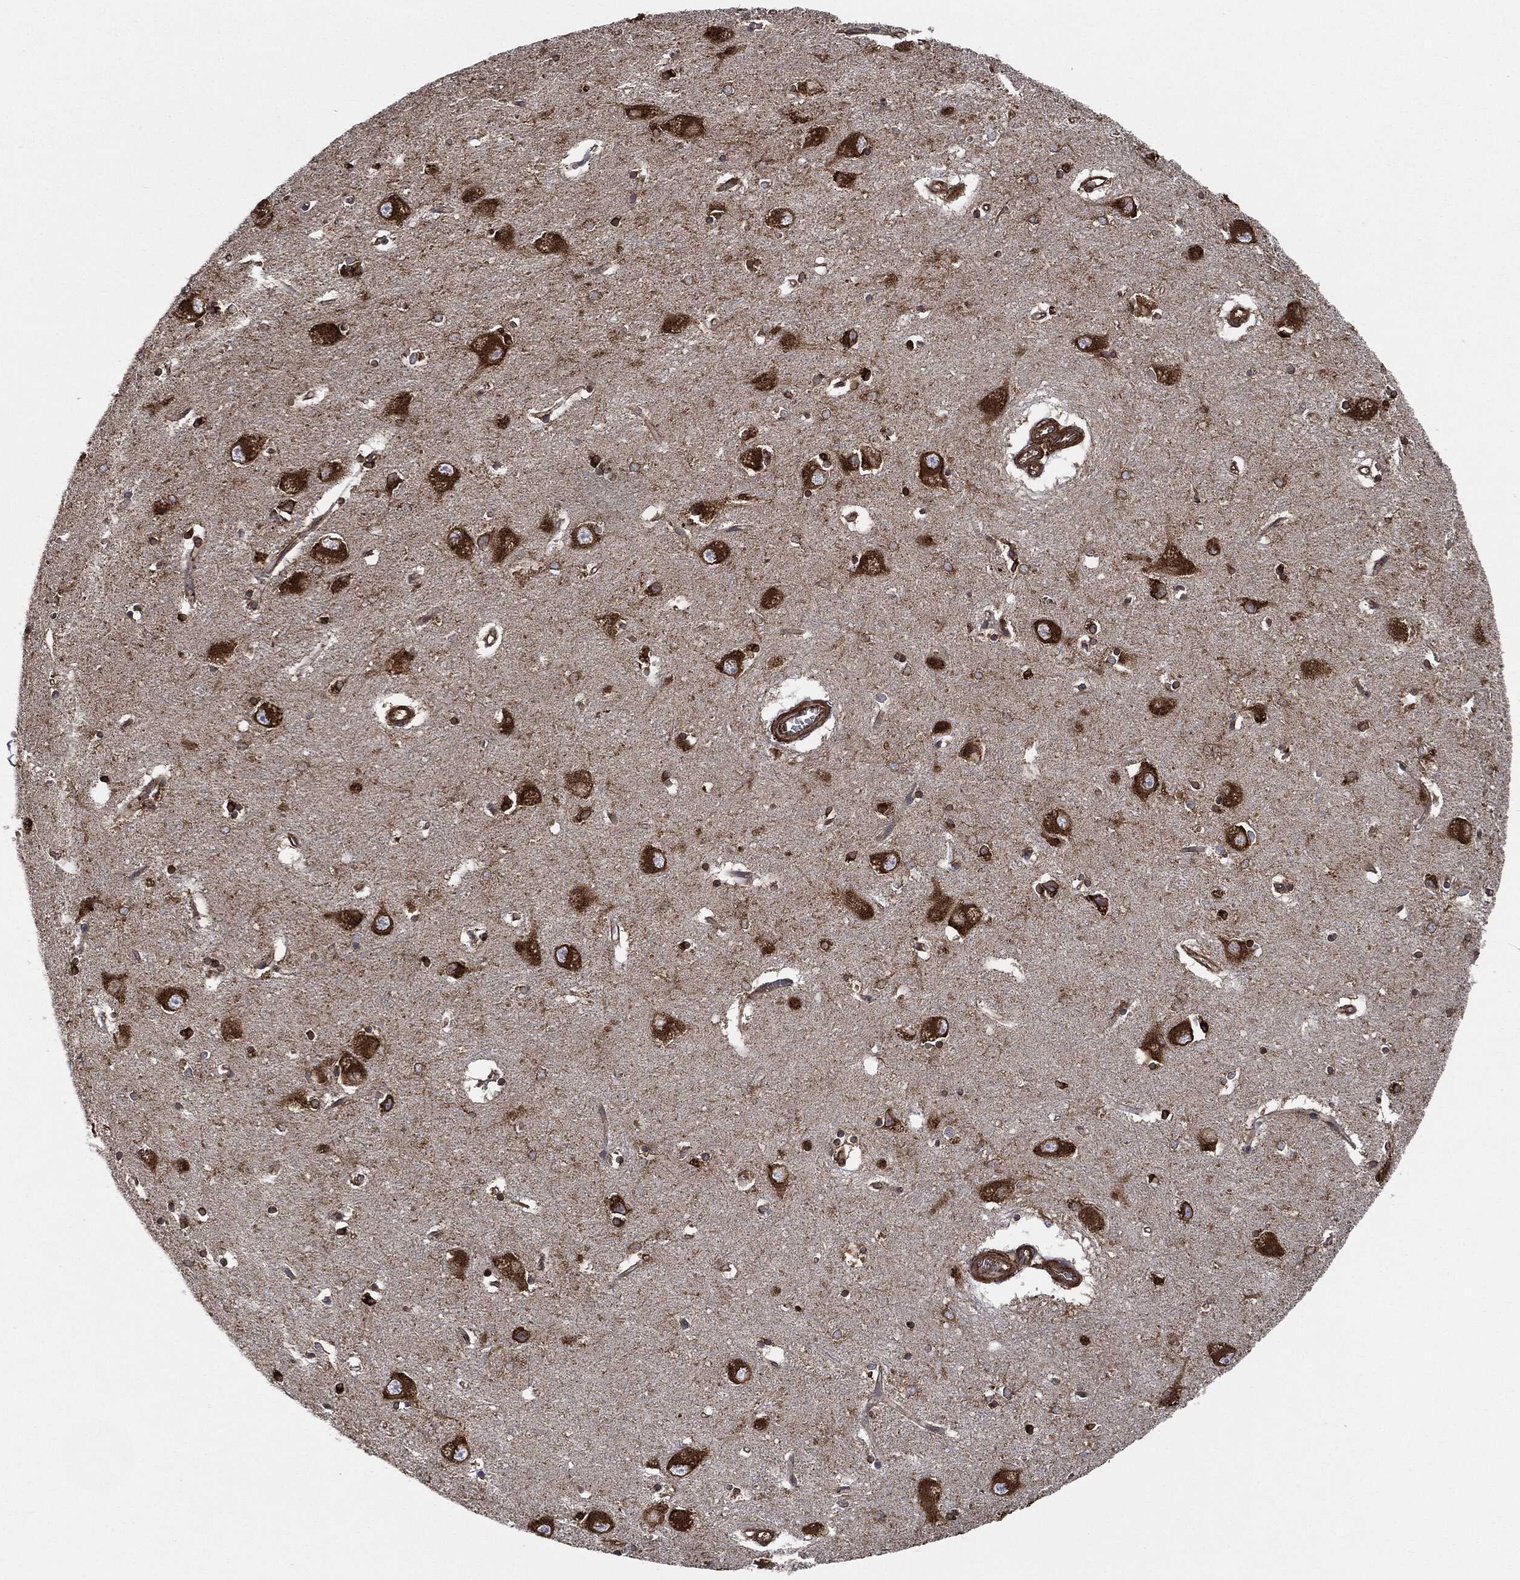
{"staining": {"intensity": "strong", "quantity": ">75%", "location": "cytoplasmic/membranous"}, "tissue": "caudate", "cell_type": "Glial cells", "image_type": "normal", "snomed": [{"axis": "morphology", "description": "Normal tissue, NOS"}, {"axis": "topography", "description": "Lateral ventricle wall"}], "caption": "Immunohistochemistry histopathology image of normal human caudate stained for a protein (brown), which shows high levels of strong cytoplasmic/membranous expression in approximately >75% of glial cells.", "gene": "AMFR", "patient": {"sex": "male", "age": 54}}